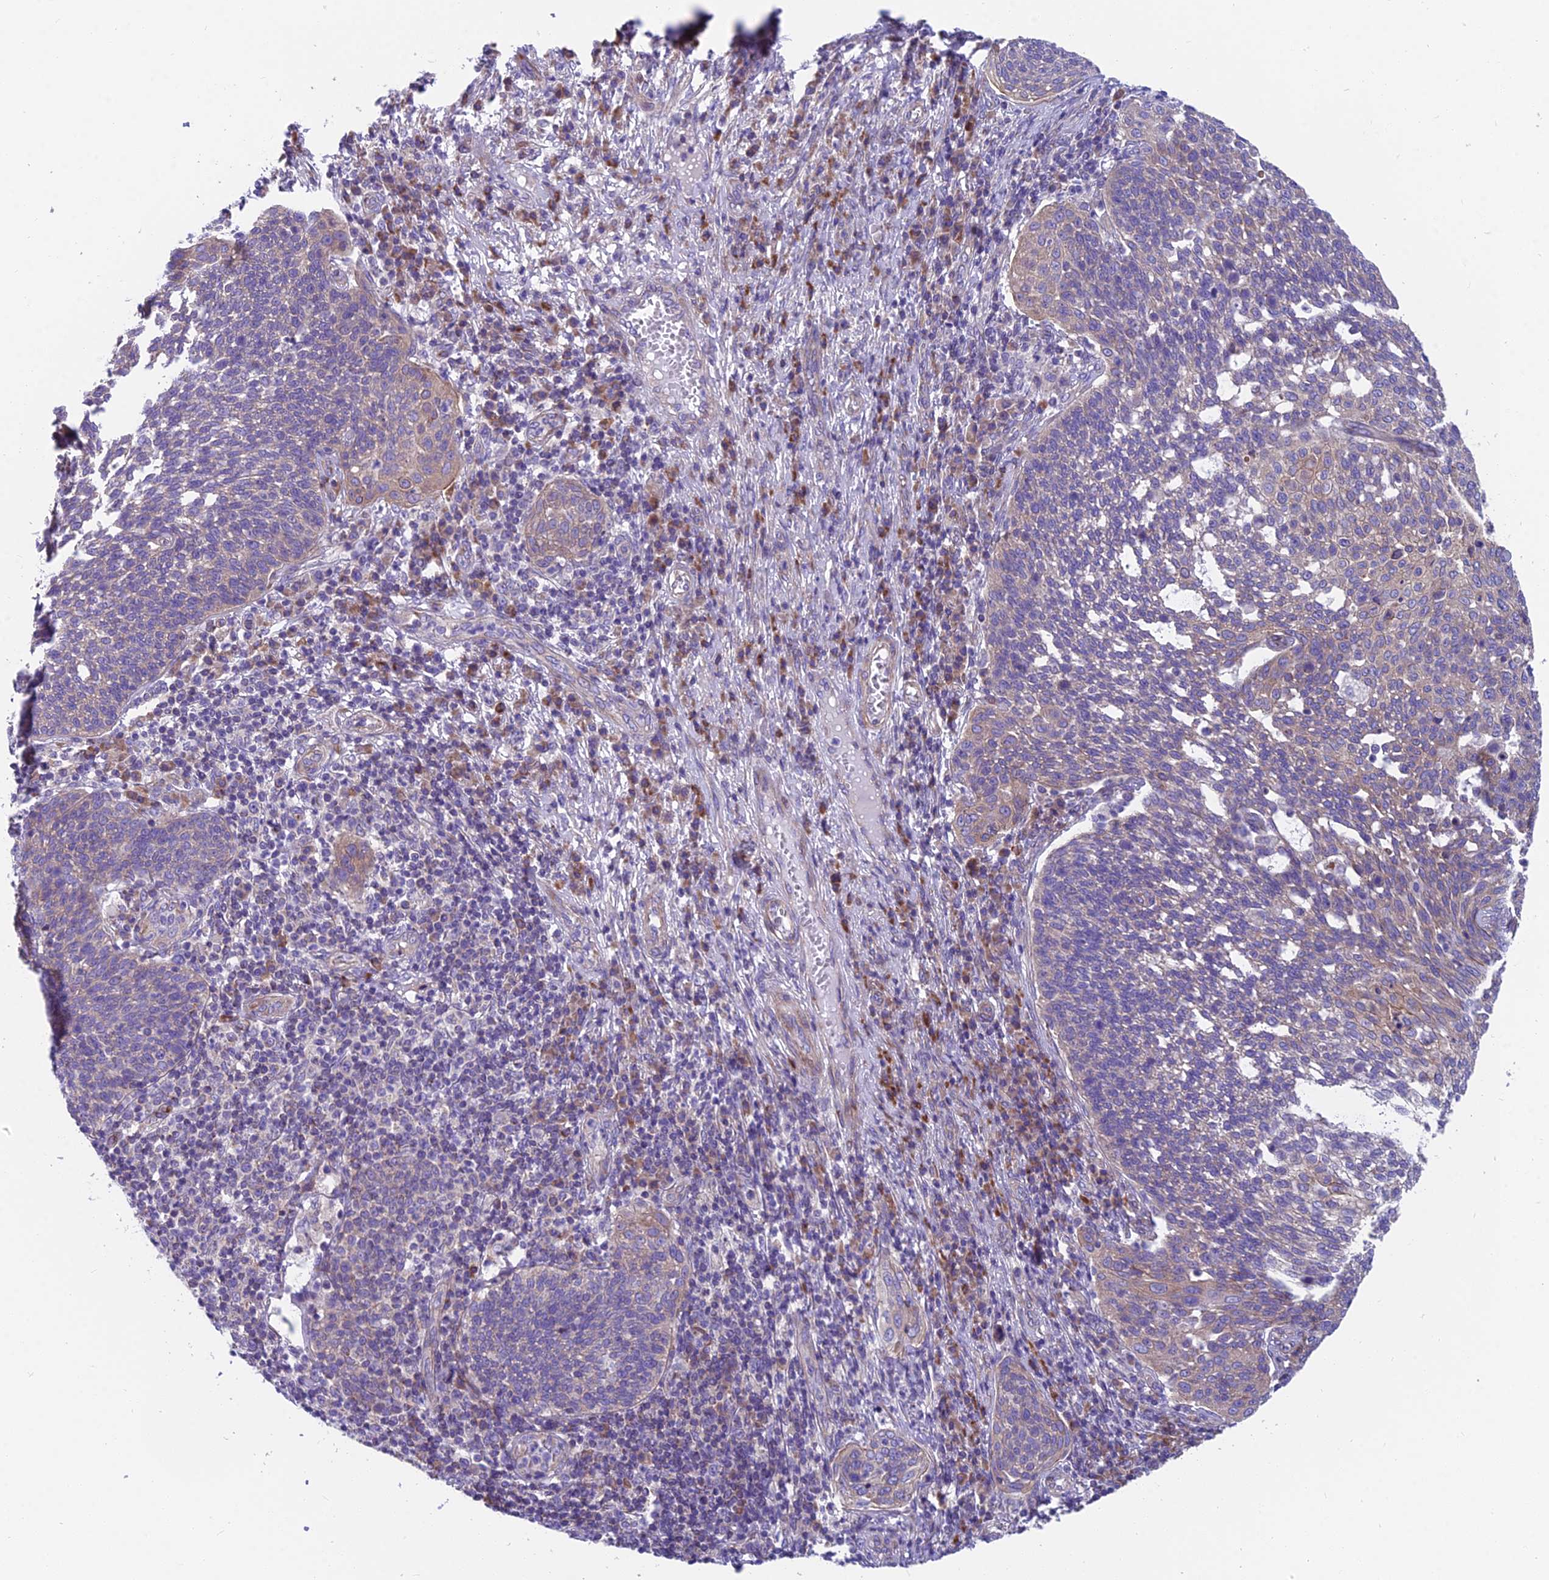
{"staining": {"intensity": "weak", "quantity": "<25%", "location": "cytoplasmic/membranous"}, "tissue": "cervical cancer", "cell_type": "Tumor cells", "image_type": "cancer", "snomed": [{"axis": "morphology", "description": "Squamous cell carcinoma, NOS"}, {"axis": "topography", "description": "Cervix"}], "caption": "Immunohistochemical staining of cervical cancer demonstrates no significant positivity in tumor cells.", "gene": "MVB12A", "patient": {"sex": "female", "age": 34}}